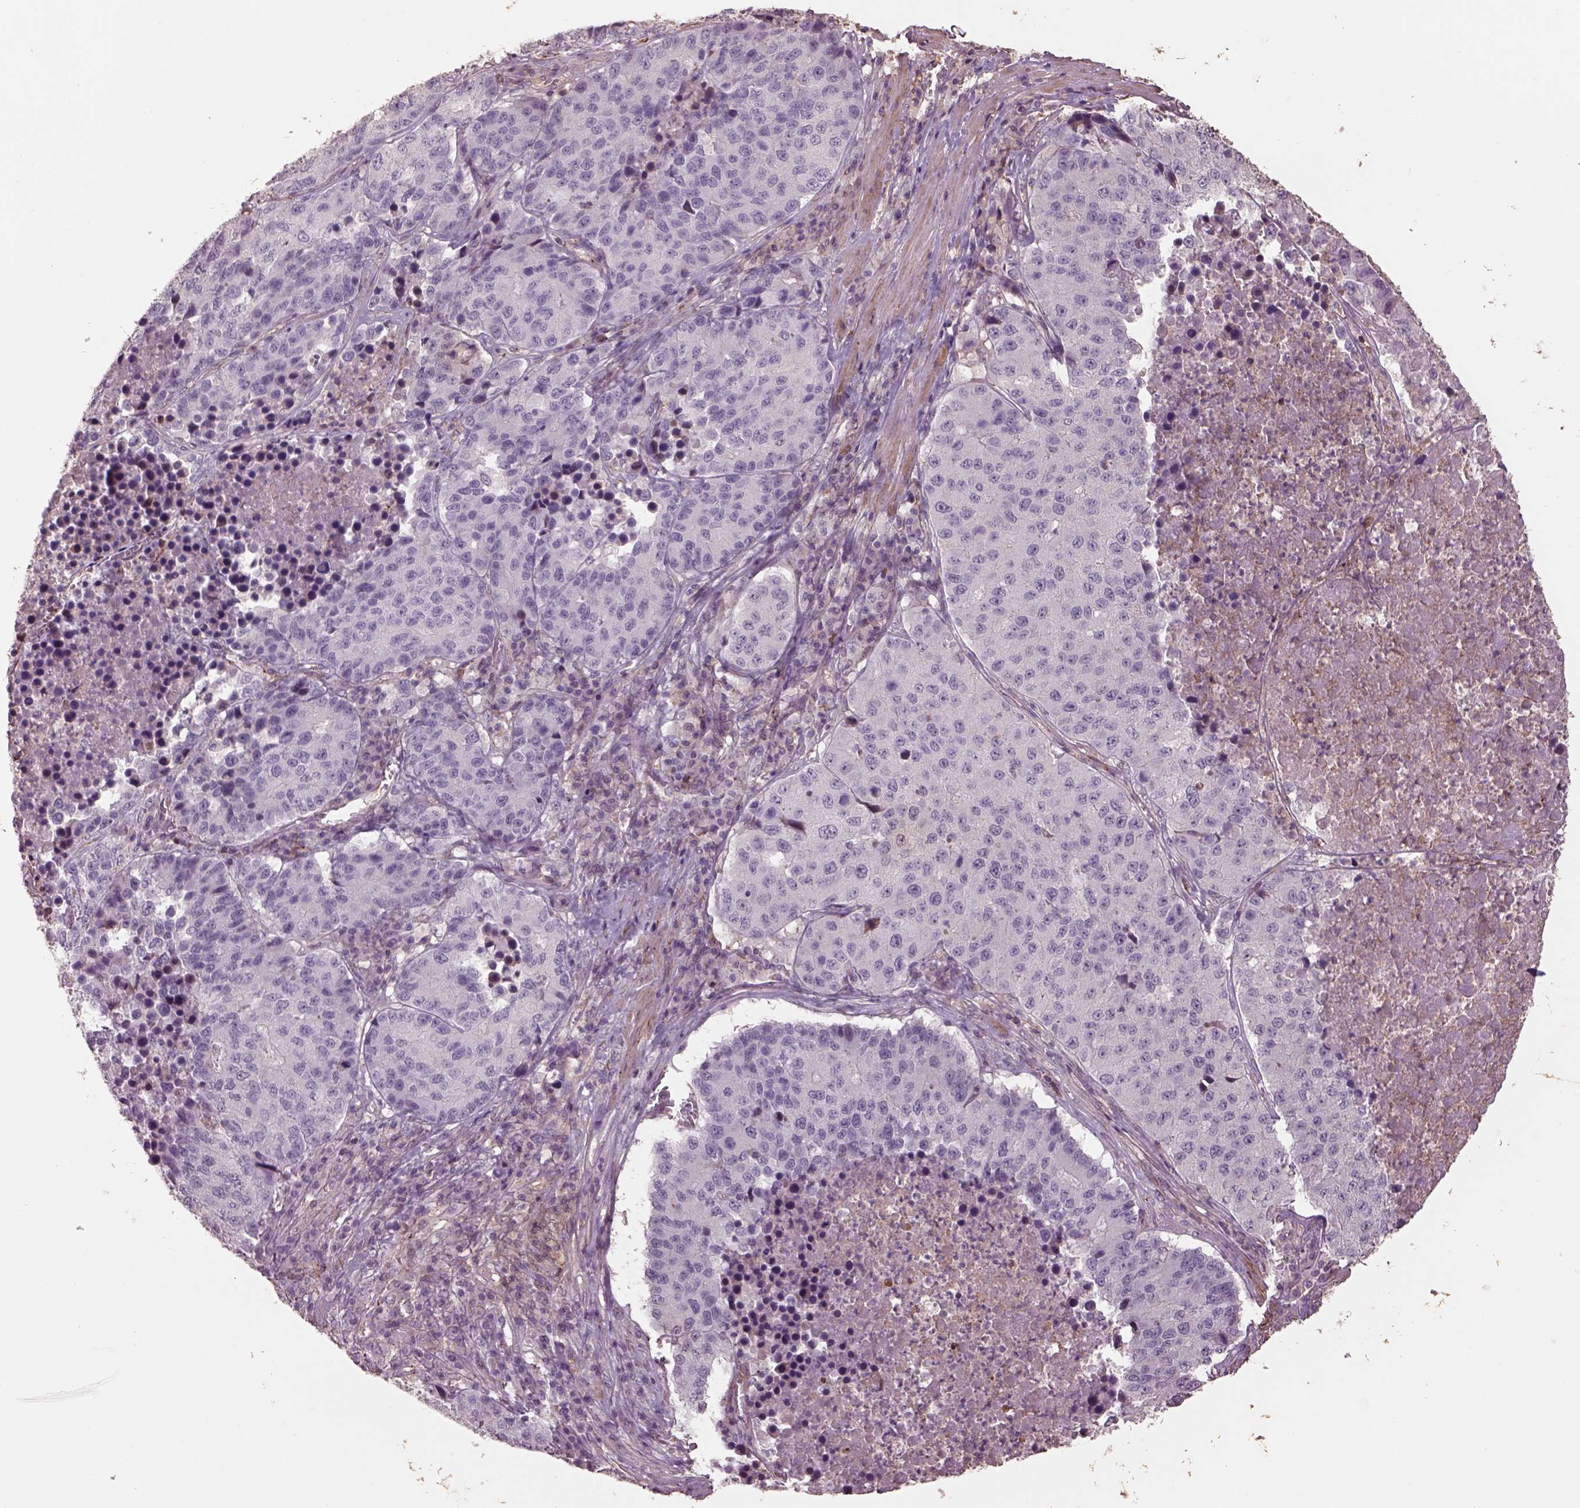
{"staining": {"intensity": "negative", "quantity": "none", "location": "none"}, "tissue": "stomach cancer", "cell_type": "Tumor cells", "image_type": "cancer", "snomed": [{"axis": "morphology", "description": "Adenocarcinoma, NOS"}, {"axis": "topography", "description": "Stomach"}], "caption": "Immunohistochemistry (IHC) of human stomach cancer (adenocarcinoma) displays no expression in tumor cells.", "gene": "LIN7A", "patient": {"sex": "male", "age": 71}}